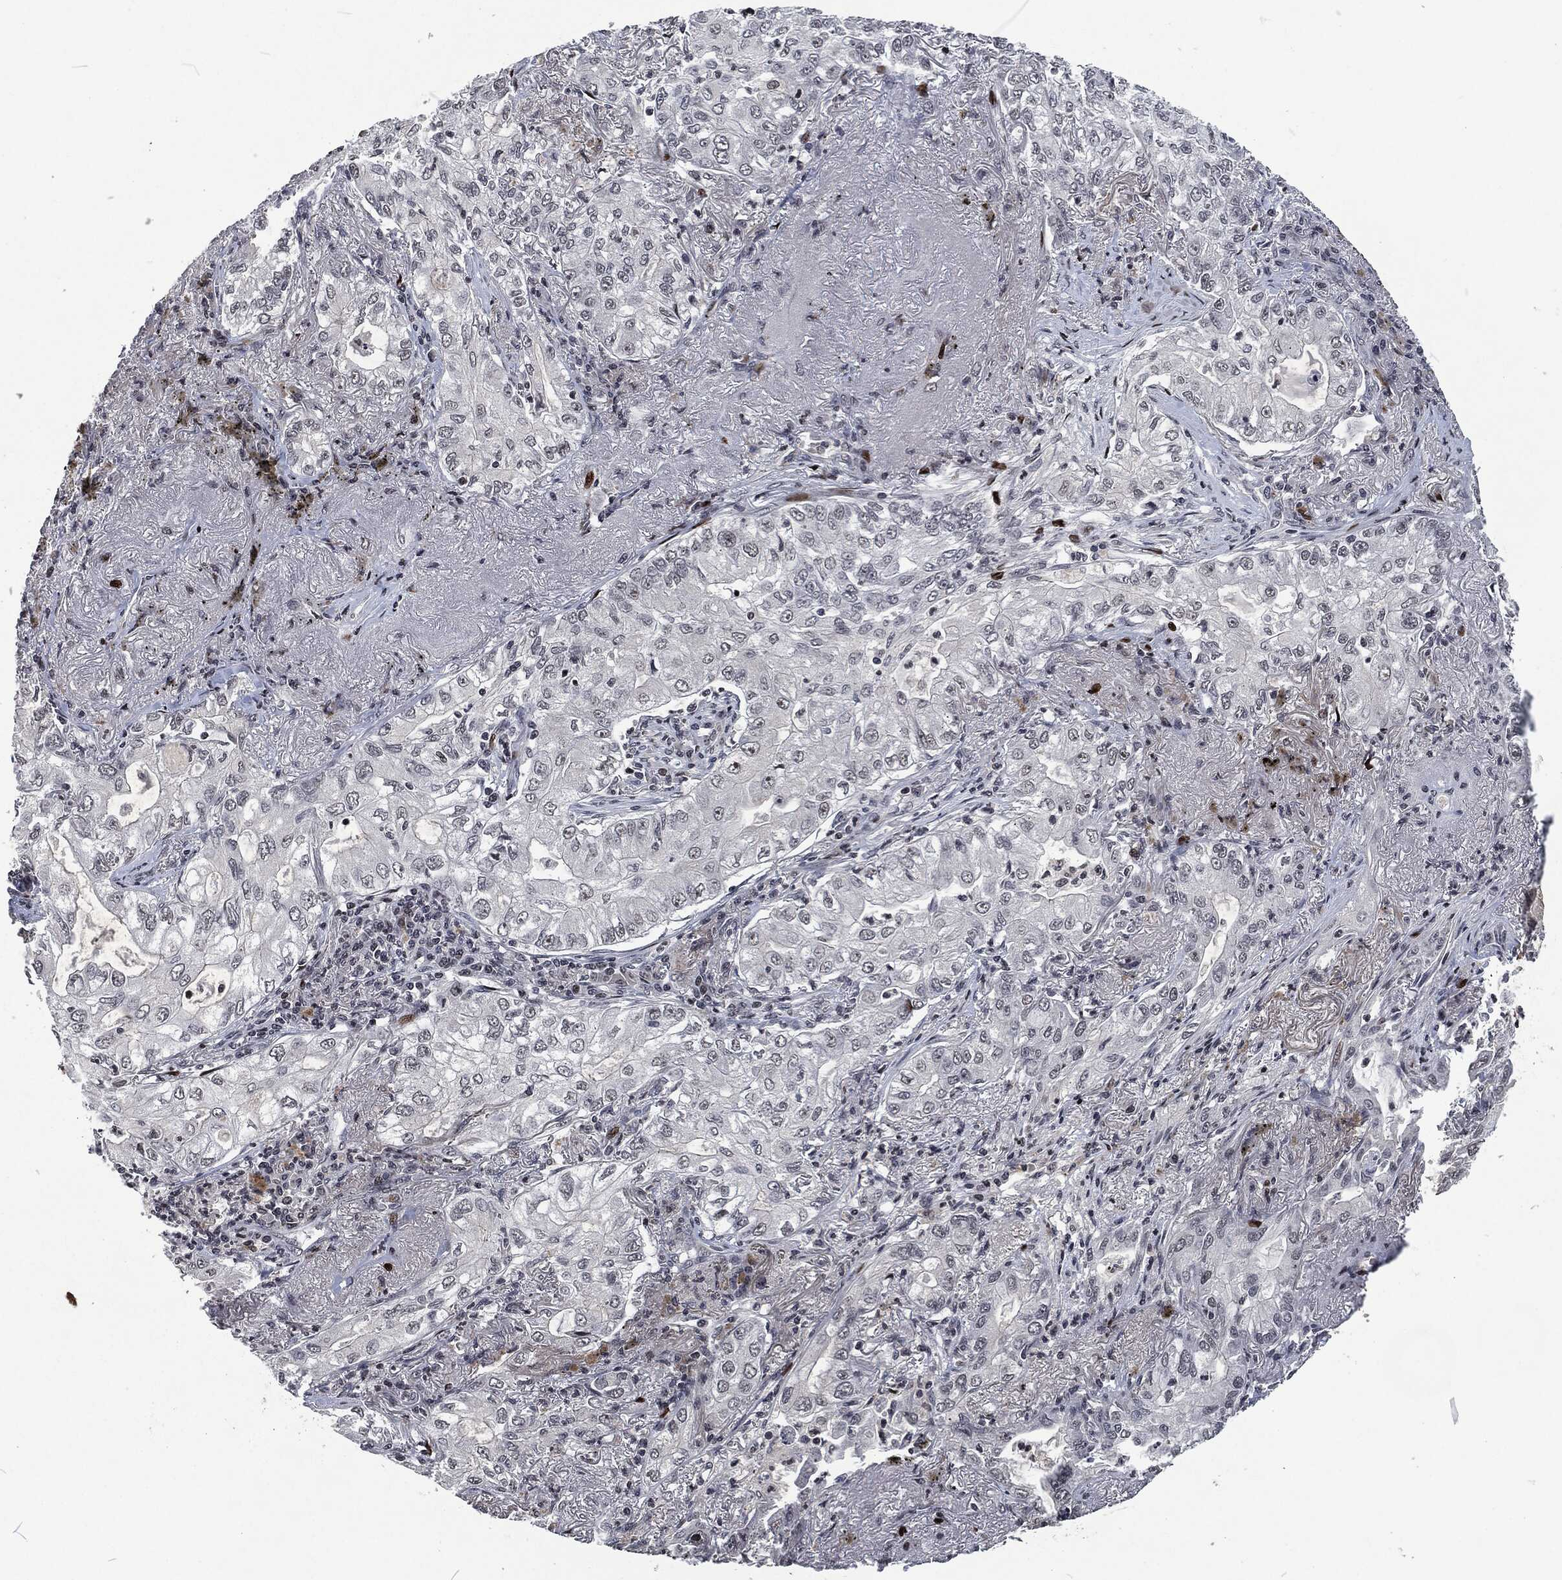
{"staining": {"intensity": "negative", "quantity": "none", "location": "none"}, "tissue": "lung cancer", "cell_type": "Tumor cells", "image_type": "cancer", "snomed": [{"axis": "morphology", "description": "Adenocarcinoma, NOS"}, {"axis": "topography", "description": "Lung"}], "caption": "There is no significant expression in tumor cells of lung cancer. The staining is performed using DAB brown chromogen with nuclei counter-stained in using hematoxylin.", "gene": "EGFR", "patient": {"sex": "female", "age": 73}}